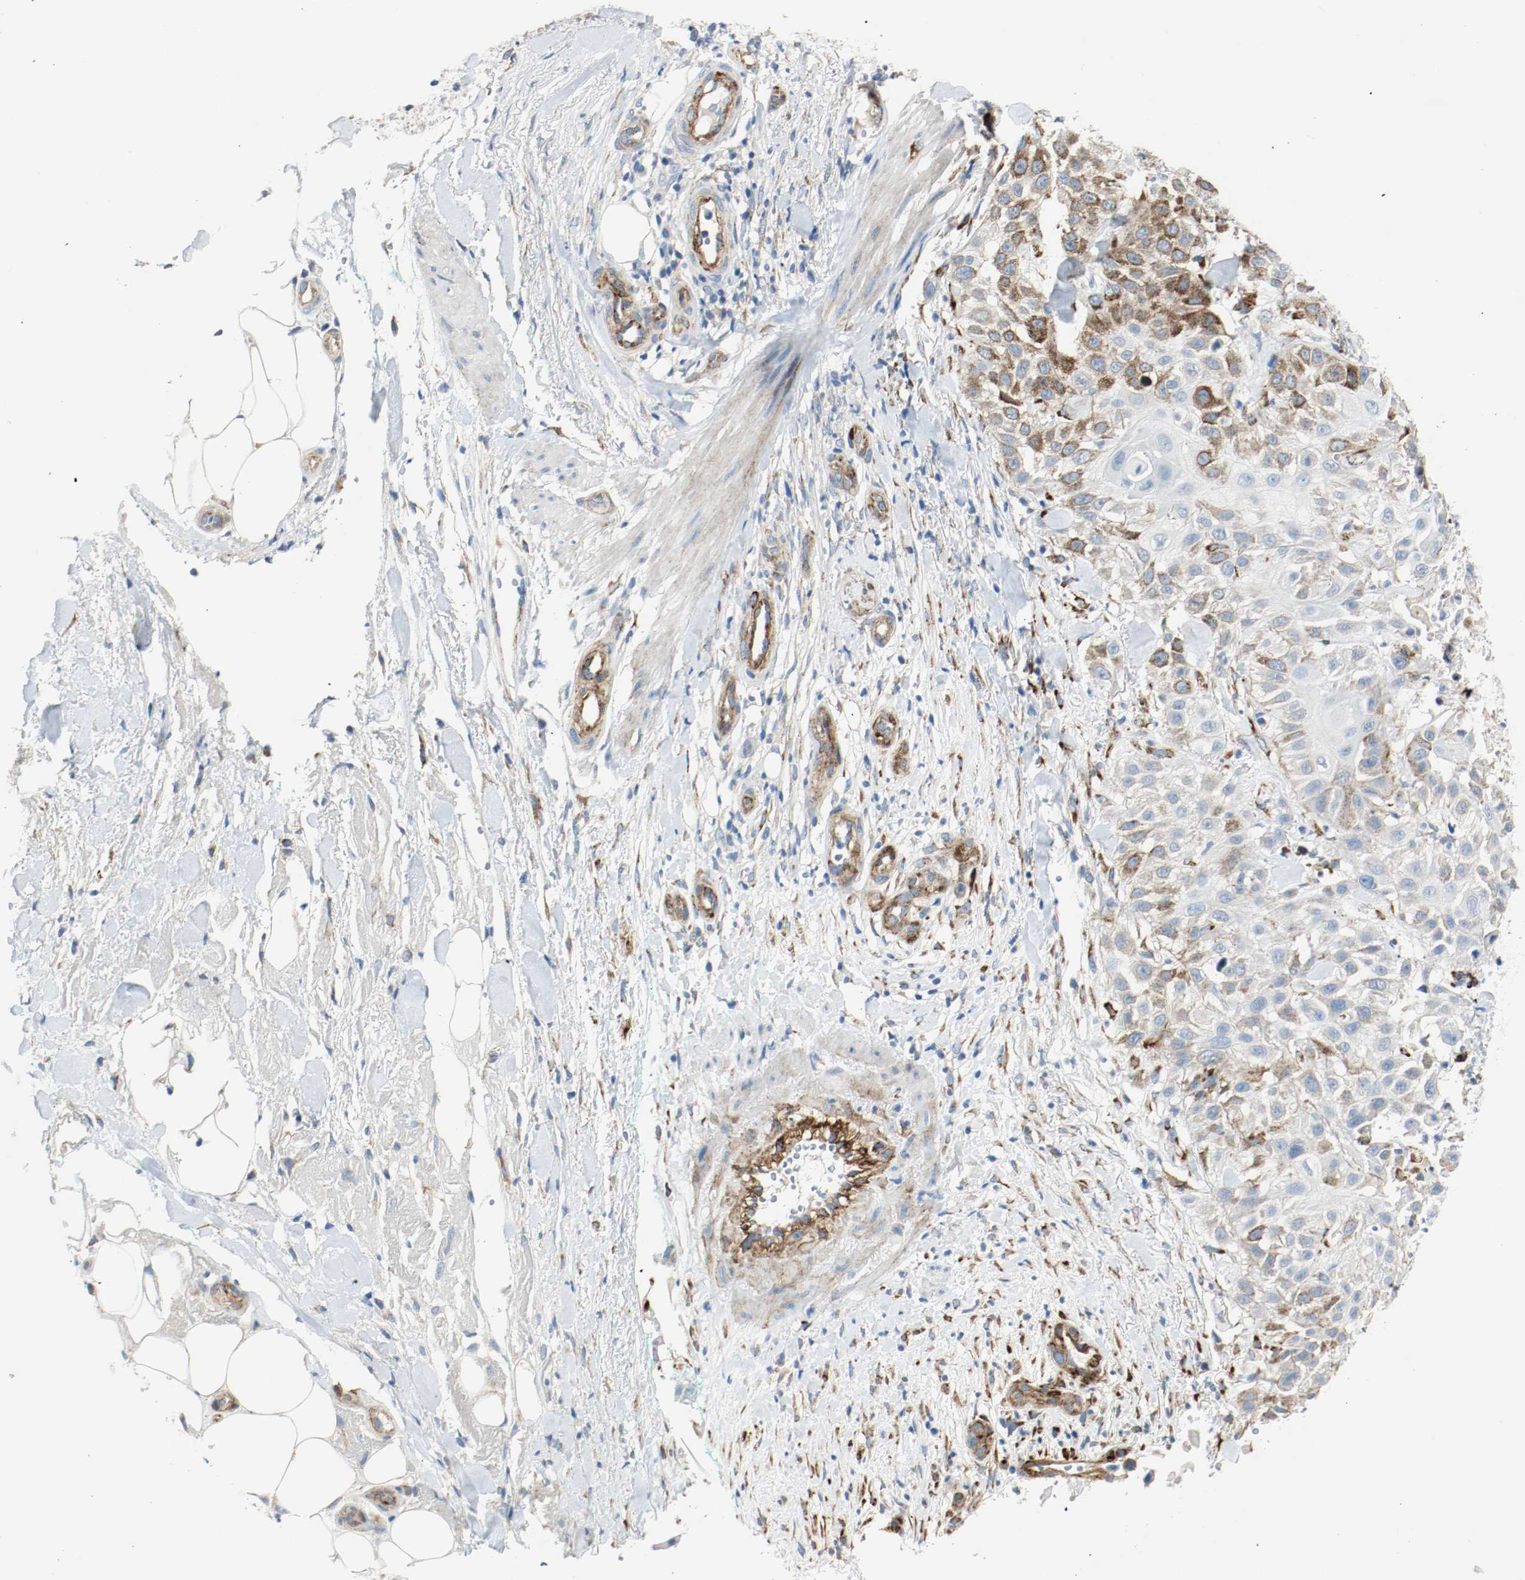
{"staining": {"intensity": "strong", "quantity": "<25%", "location": "cytoplasmic/membranous"}, "tissue": "skin cancer", "cell_type": "Tumor cells", "image_type": "cancer", "snomed": [{"axis": "morphology", "description": "Squamous cell carcinoma, NOS"}, {"axis": "topography", "description": "Skin"}], "caption": "Strong cytoplasmic/membranous staining is present in approximately <25% of tumor cells in skin cancer (squamous cell carcinoma).", "gene": "LAMB1", "patient": {"sex": "female", "age": 42}}